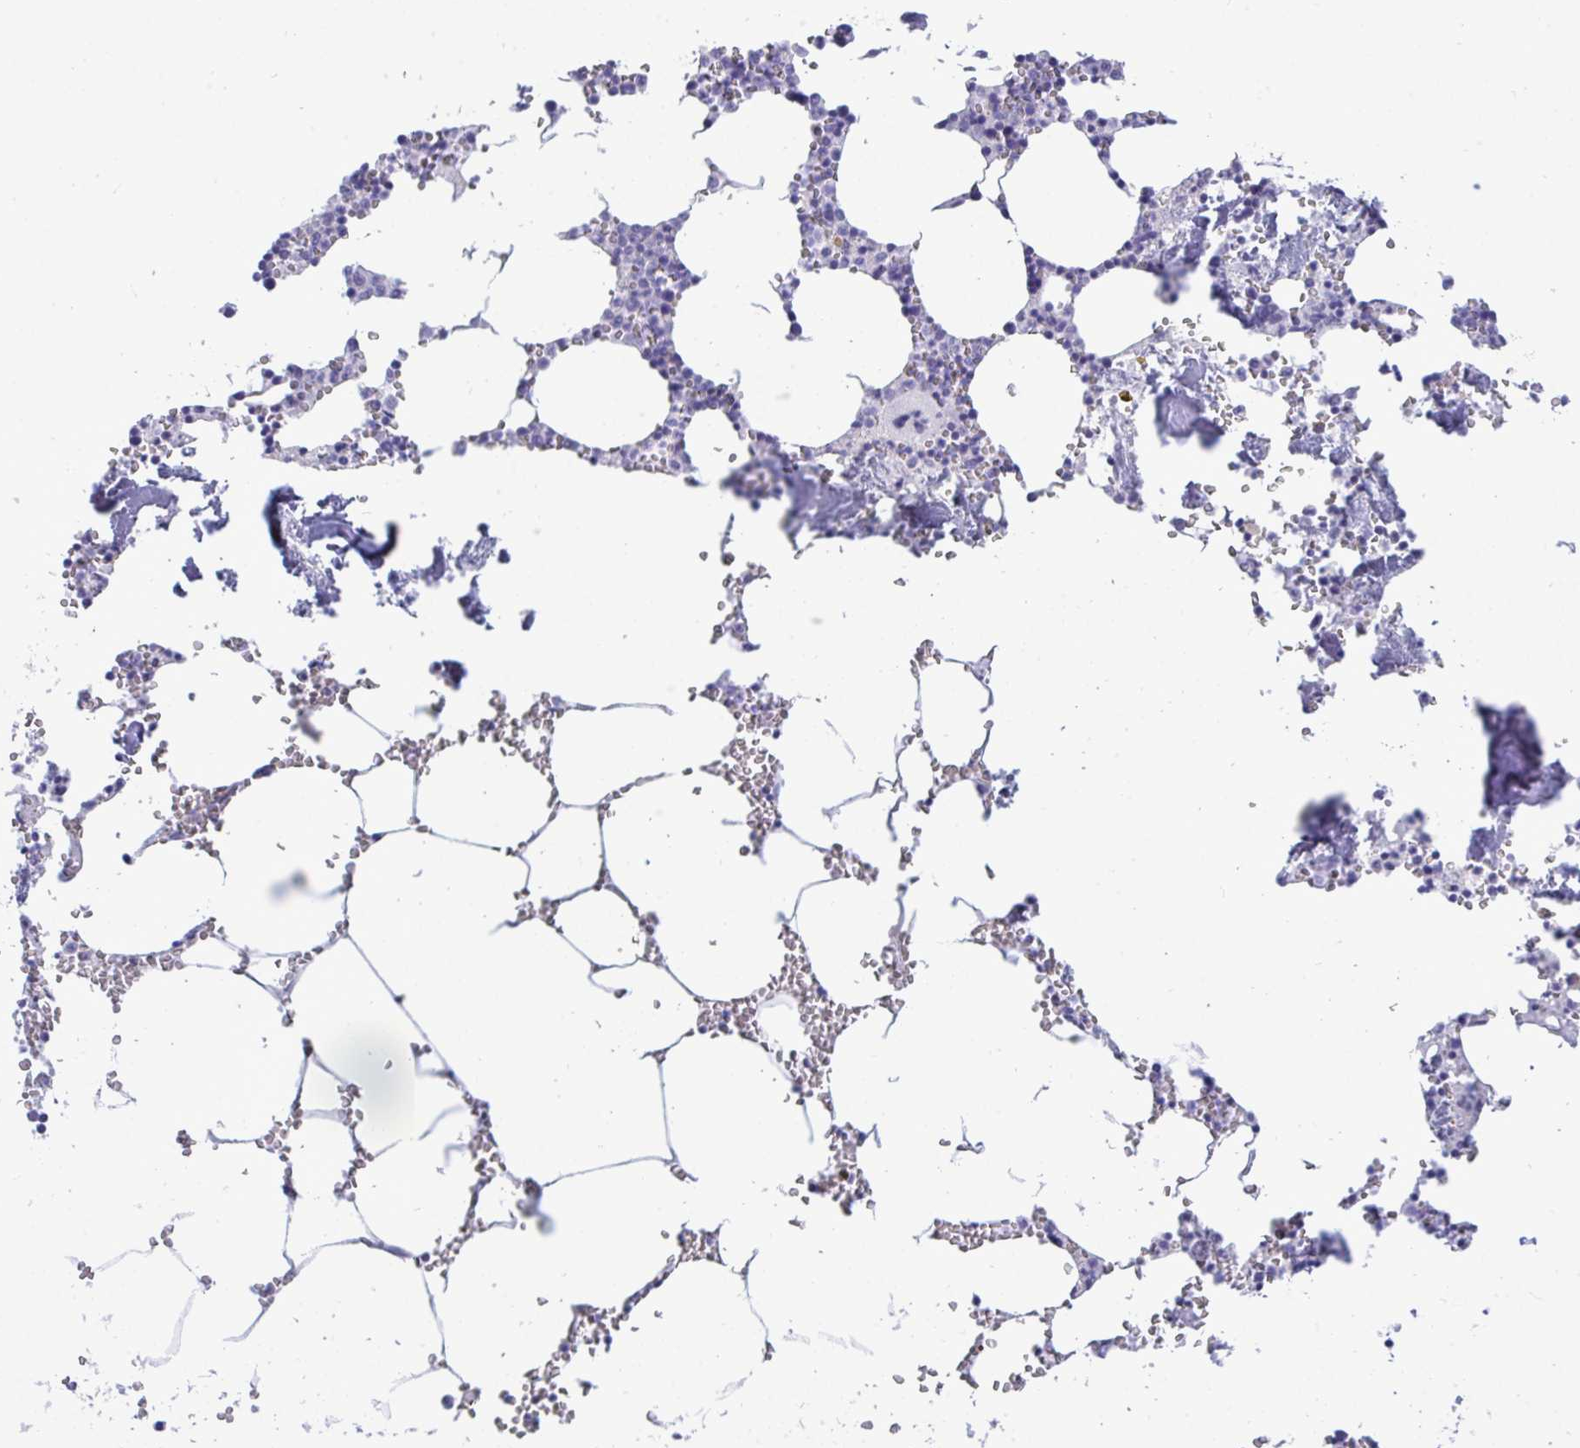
{"staining": {"intensity": "negative", "quantity": "none", "location": "none"}, "tissue": "bone marrow", "cell_type": "Hematopoietic cells", "image_type": "normal", "snomed": [{"axis": "morphology", "description": "Normal tissue, NOS"}, {"axis": "topography", "description": "Bone marrow"}], "caption": "Hematopoietic cells show no significant protein staining in benign bone marrow. Nuclei are stained in blue.", "gene": "PRM2", "patient": {"sex": "male", "age": 54}}